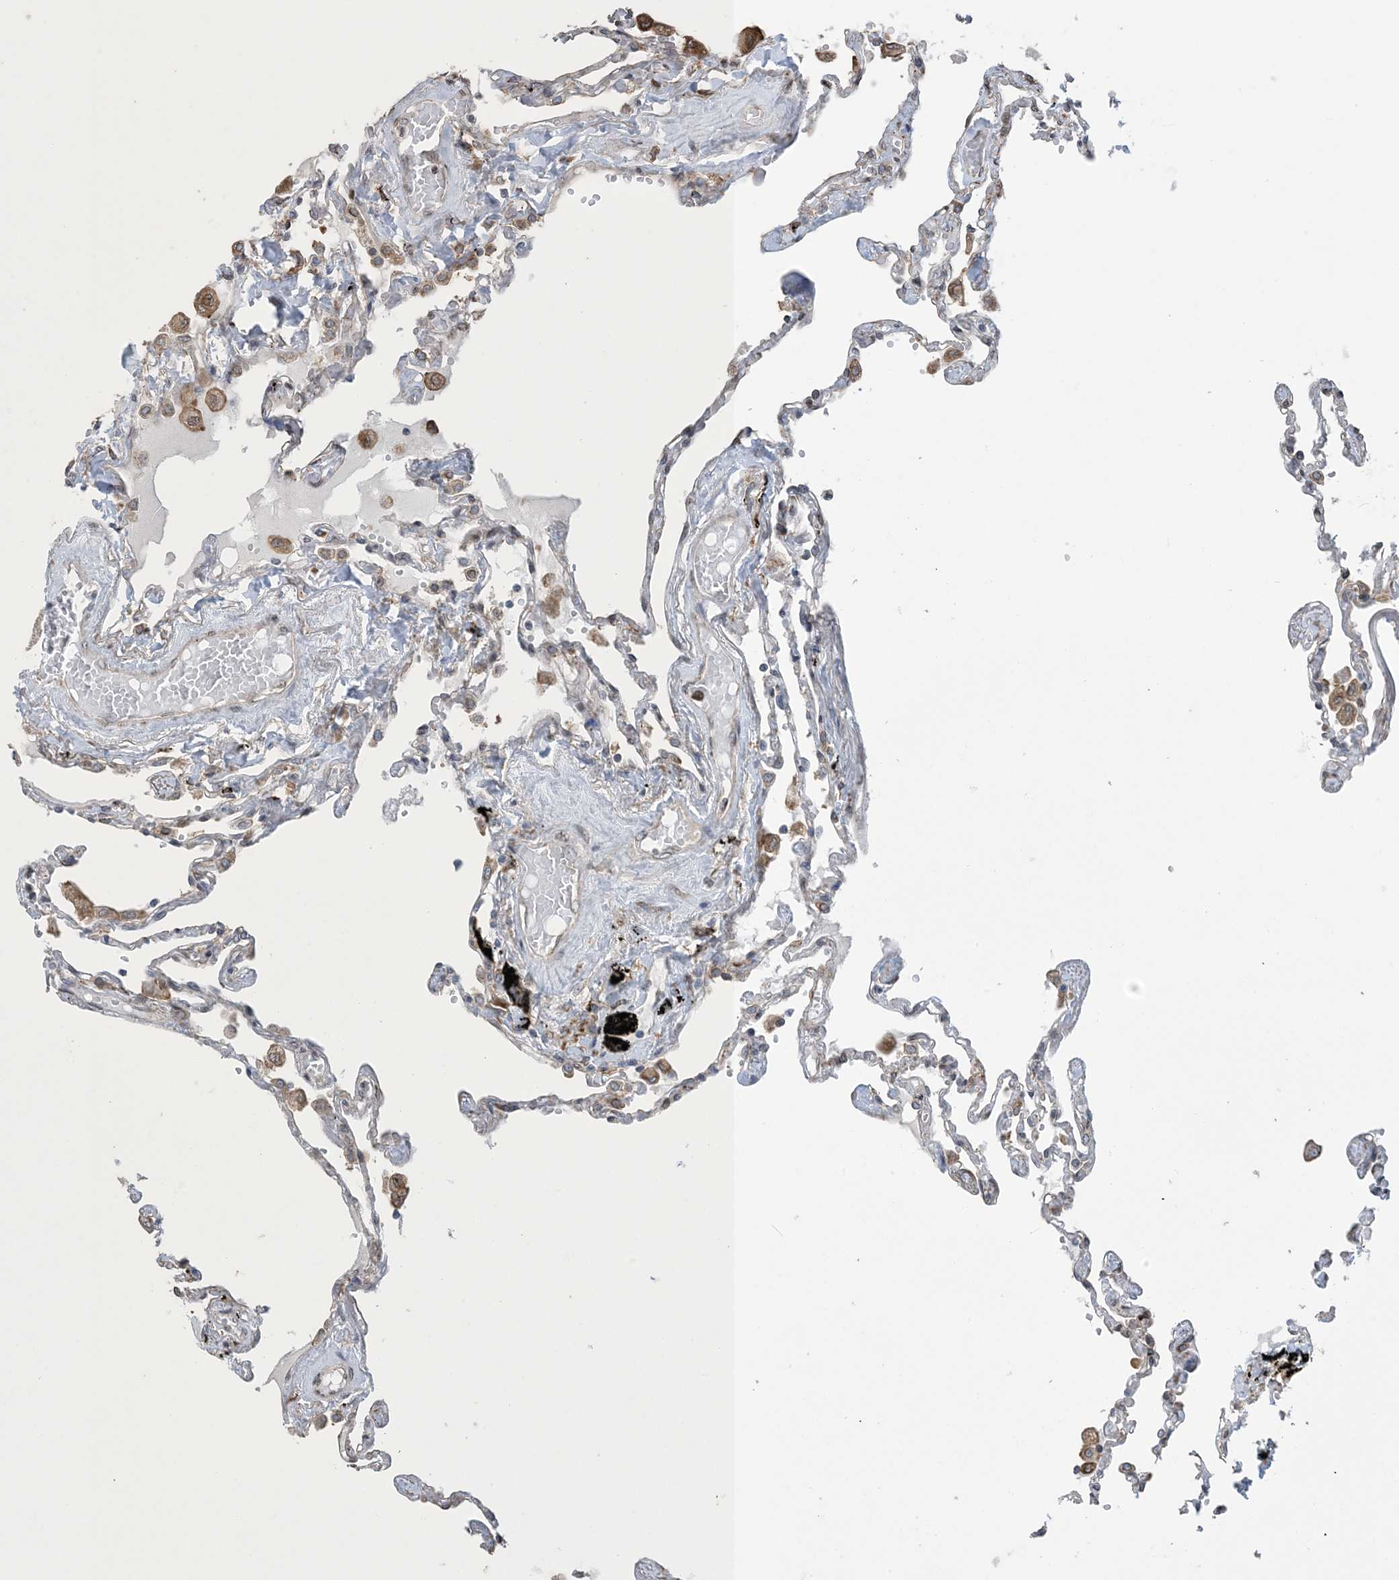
{"staining": {"intensity": "negative", "quantity": "none", "location": "none"}, "tissue": "lung", "cell_type": "Alveolar cells", "image_type": "normal", "snomed": [{"axis": "morphology", "description": "Normal tissue, NOS"}, {"axis": "topography", "description": "Lung"}], "caption": "Human lung stained for a protein using immunohistochemistry (IHC) exhibits no positivity in alveolar cells.", "gene": "SHANK1", "patient": {"sex": "female", "age": 67}}